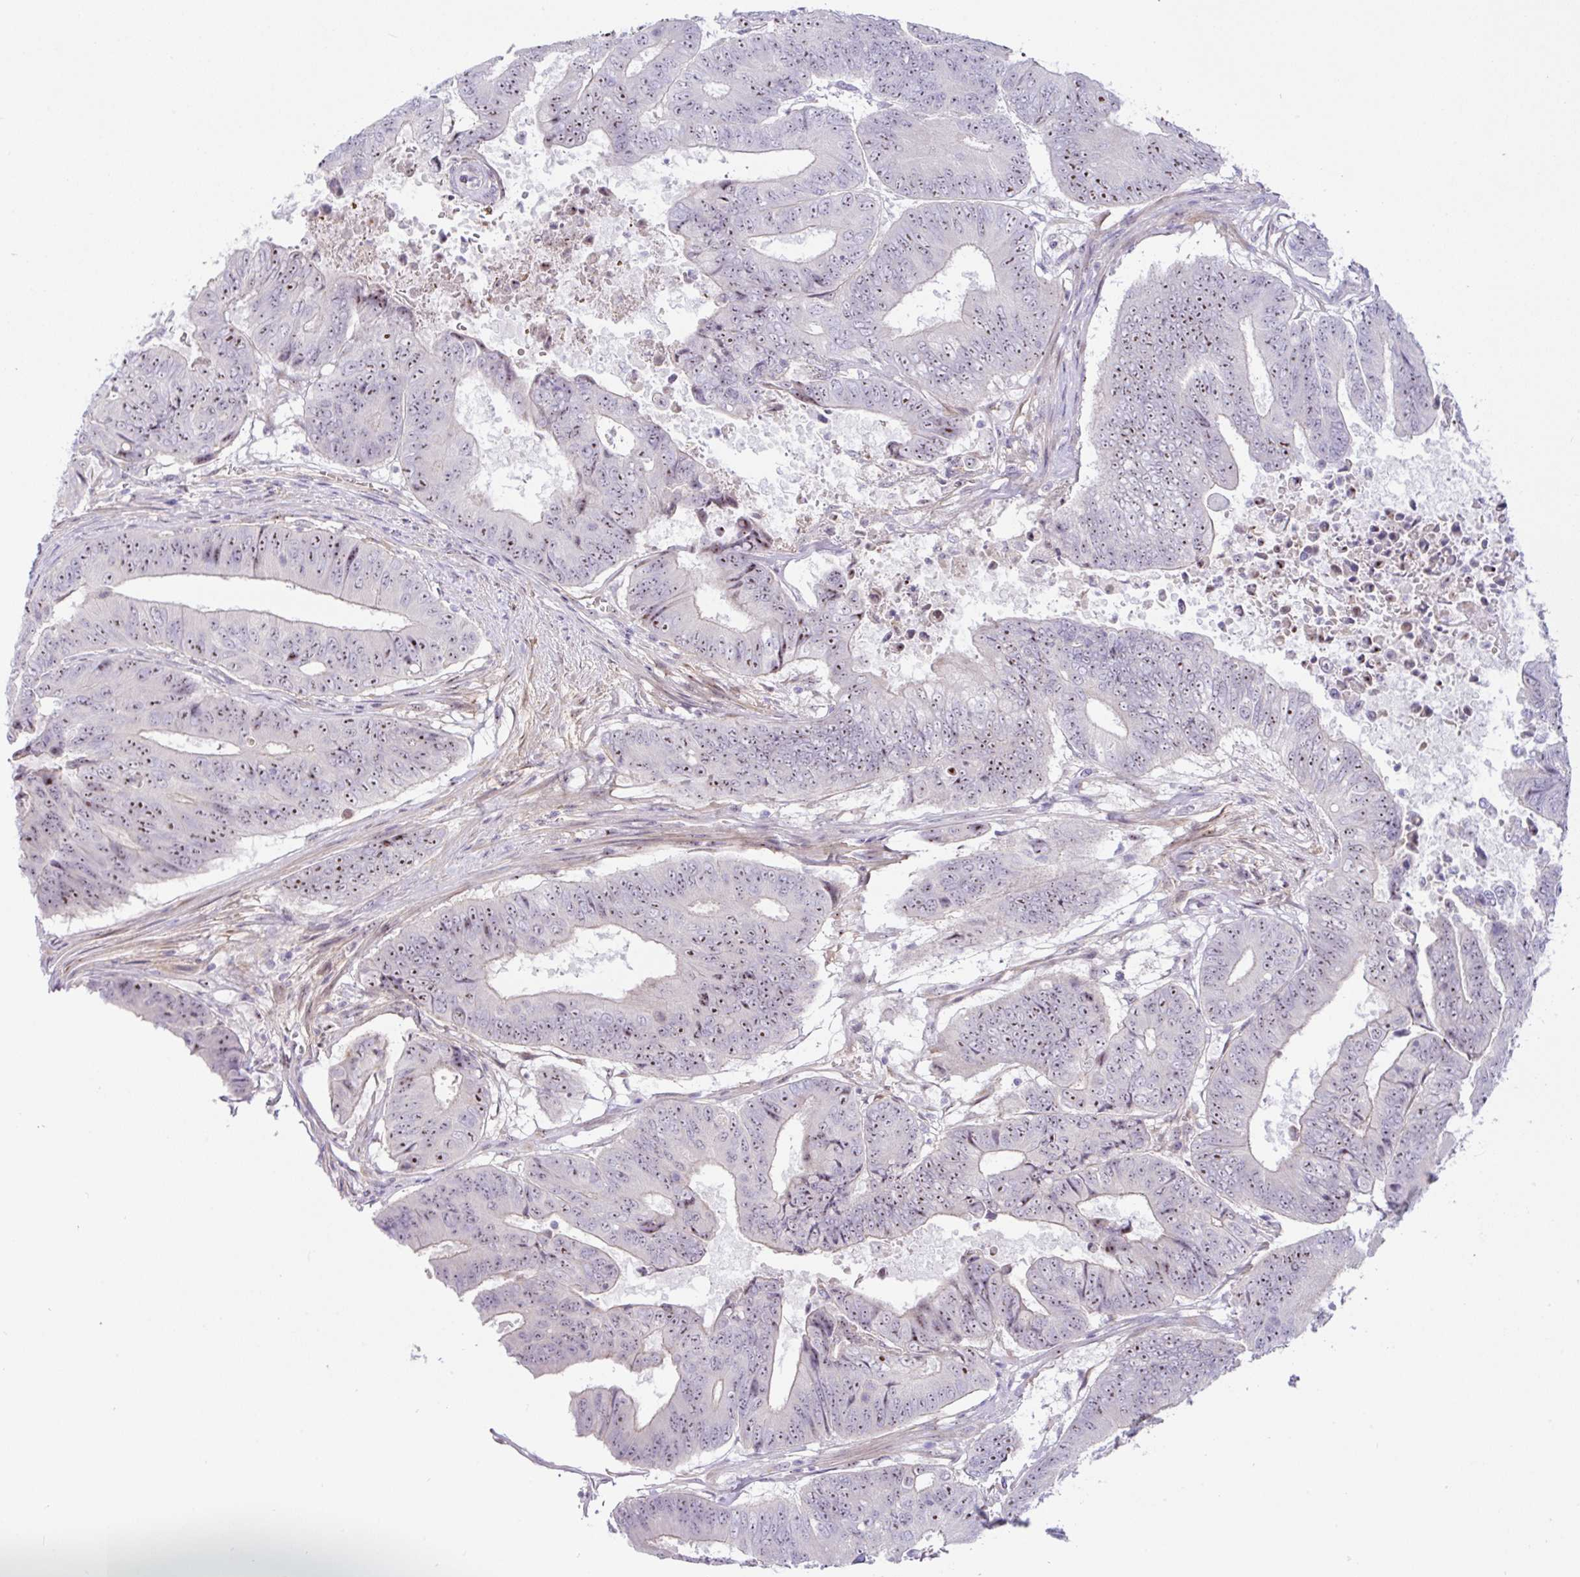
{"staining": {"intensity": "moderate", "quantity": ">75%", "location": "nuclear"}, "tissue": "colorectal cancer", "cell_type": "Tumor cells", "image_type": "cancer", "snomed": [{"axis": "morphology", "description": "Adenocarcinoma, NOS"}, {"axis": "topography", "description": "Colon"}], "caption": "Immunohistochemical staining of colorectal adenocarcinoma demonstrates medium levels of moderate nuclear staining in about >75% of tumor cells.", "gene": "MXRA8", "patient": {"sex": "female", "age": 48}}